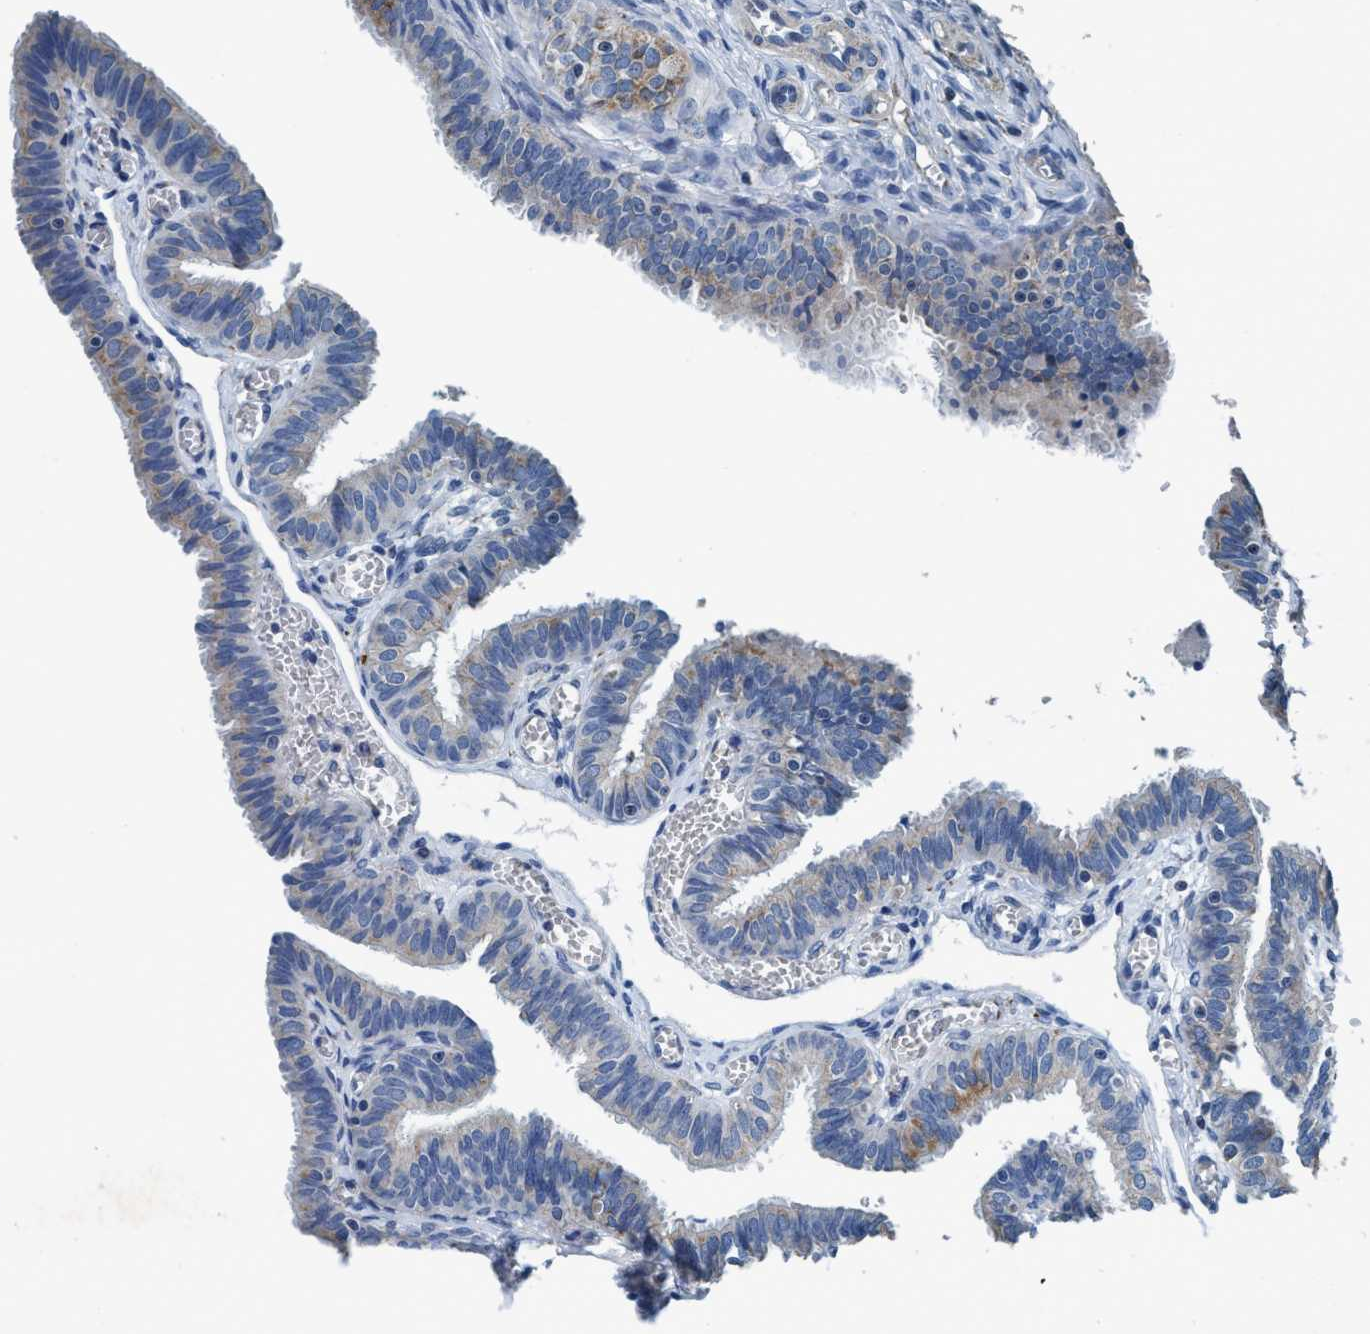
{"staining": {"intensity": "moderate", "quantity": "25%-75%", "location": "cytoplasmic/membranous"}, "tissue": "fallopian tube", "cell_type": "Glandular cells", "image_type": "normal", "snomed": [{"axis": "morphology", "description": "Normal tissue, NOS"}, {"axis": "topography", "description": "Fallopian tube"}], "caption": "The immunohistochemical stain labels moderate cytoplasmic/membranous staining in glandular cells of normal fallopian tube. The protein is stained brown, and the nuclei are stained in blue (DAB (3,3'-diaminobenzidine) IHC with brightfield microscopy, high magnification).", "gene": "ANKFN1", "patient": {"sex": "female", "age": 46}}